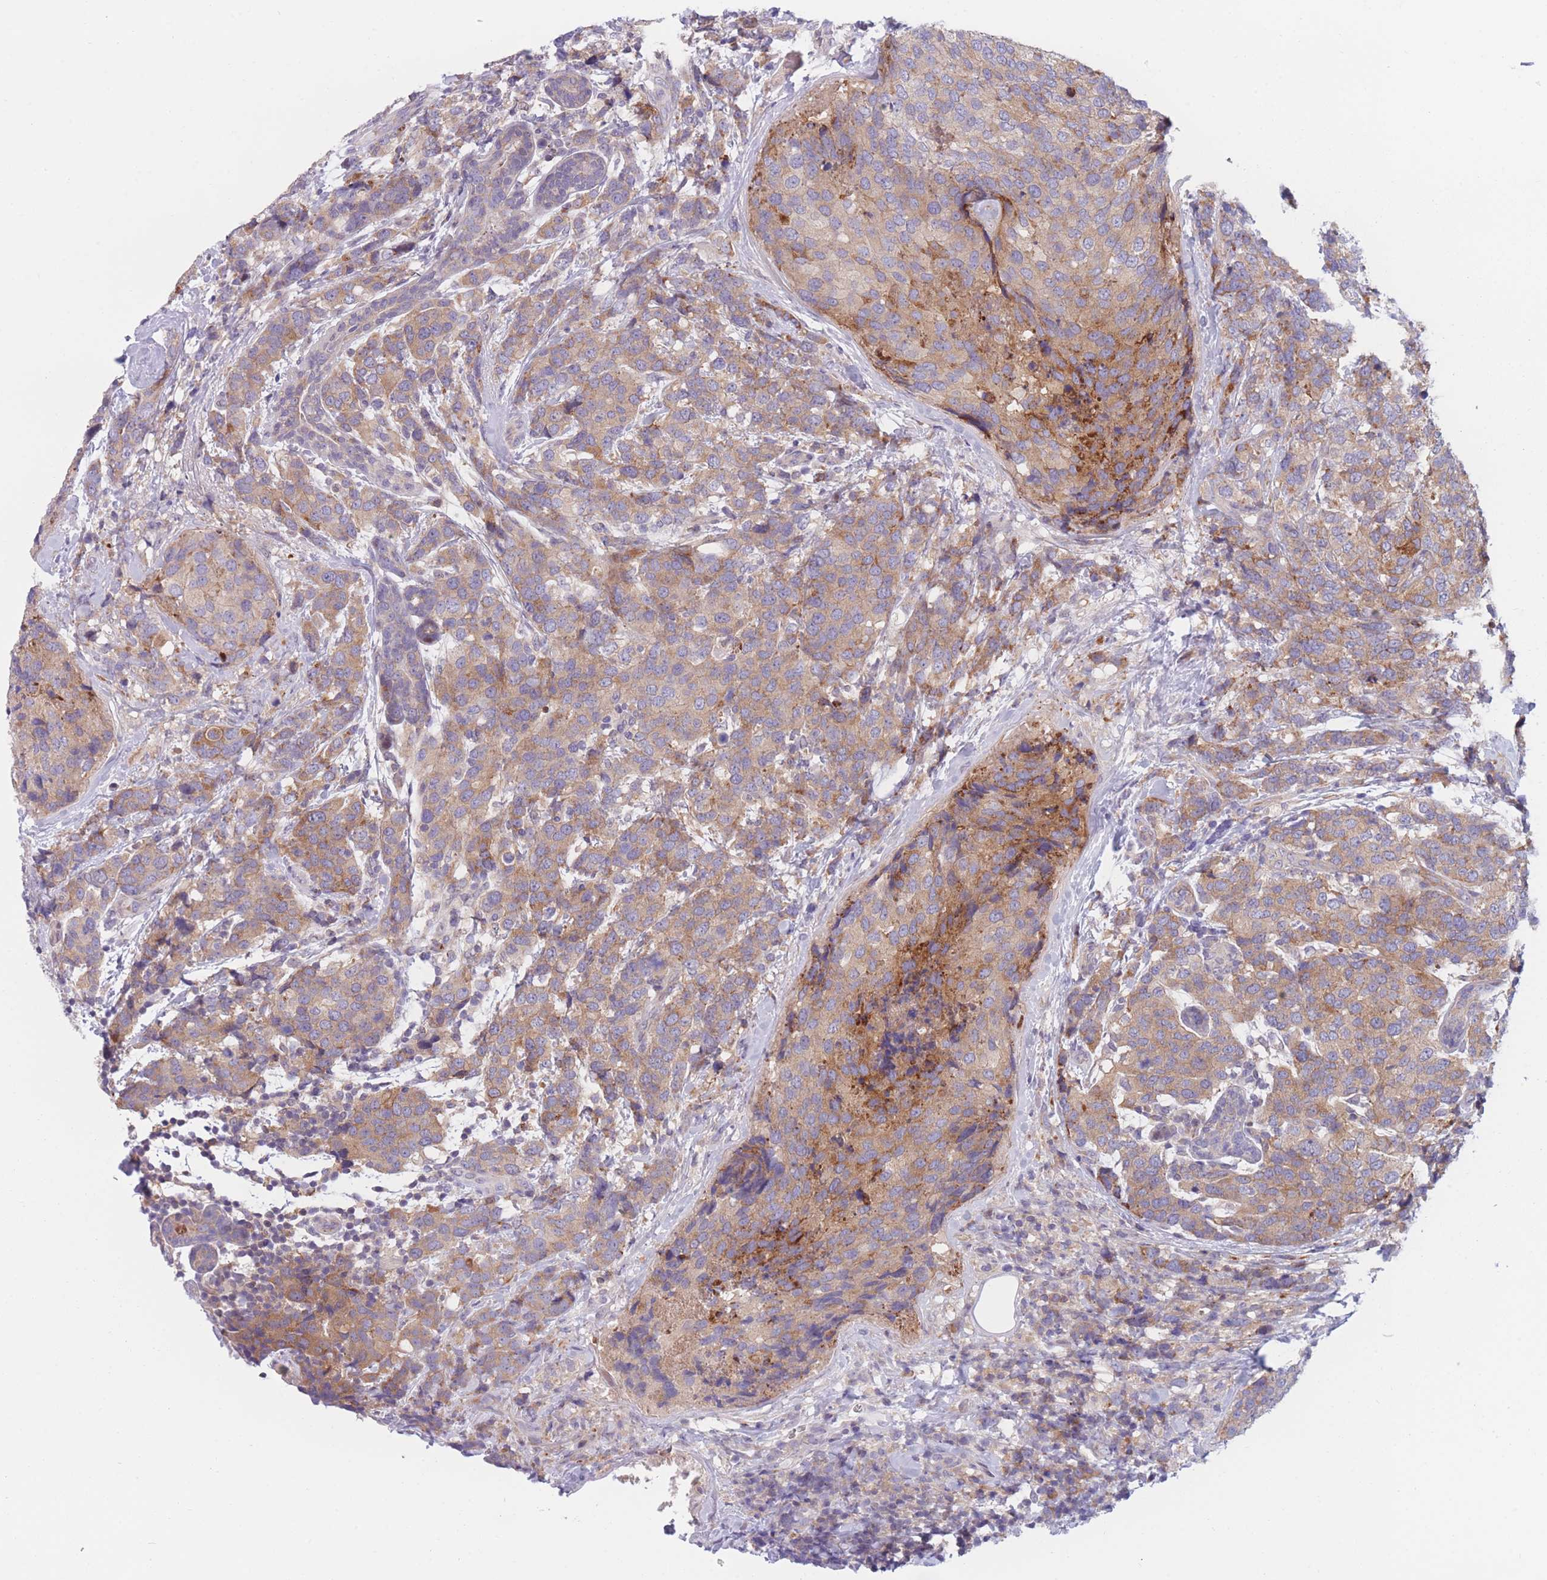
{"staining": {"intensity": "weak", "quantity": "25%-75%", "location": "cytoplasmic/membranous"}, "tissue": "breast cancer", "cell_type": "Tumor cells", "image_type": "cancer", "snomed": [{"axis": "morphology", "description": "Lobular carcinoma"}, {"axis": "topography", "description": "Breast"}], "caption": "DAB immunohistochemical staining of lobular carcinoma (breast) reveals weak cytoplasmic/membranous protein expression in about 25%-75% of tumor cells.", "gene": "PDE4A", "patient": {"sex": "female", "age": 59}}